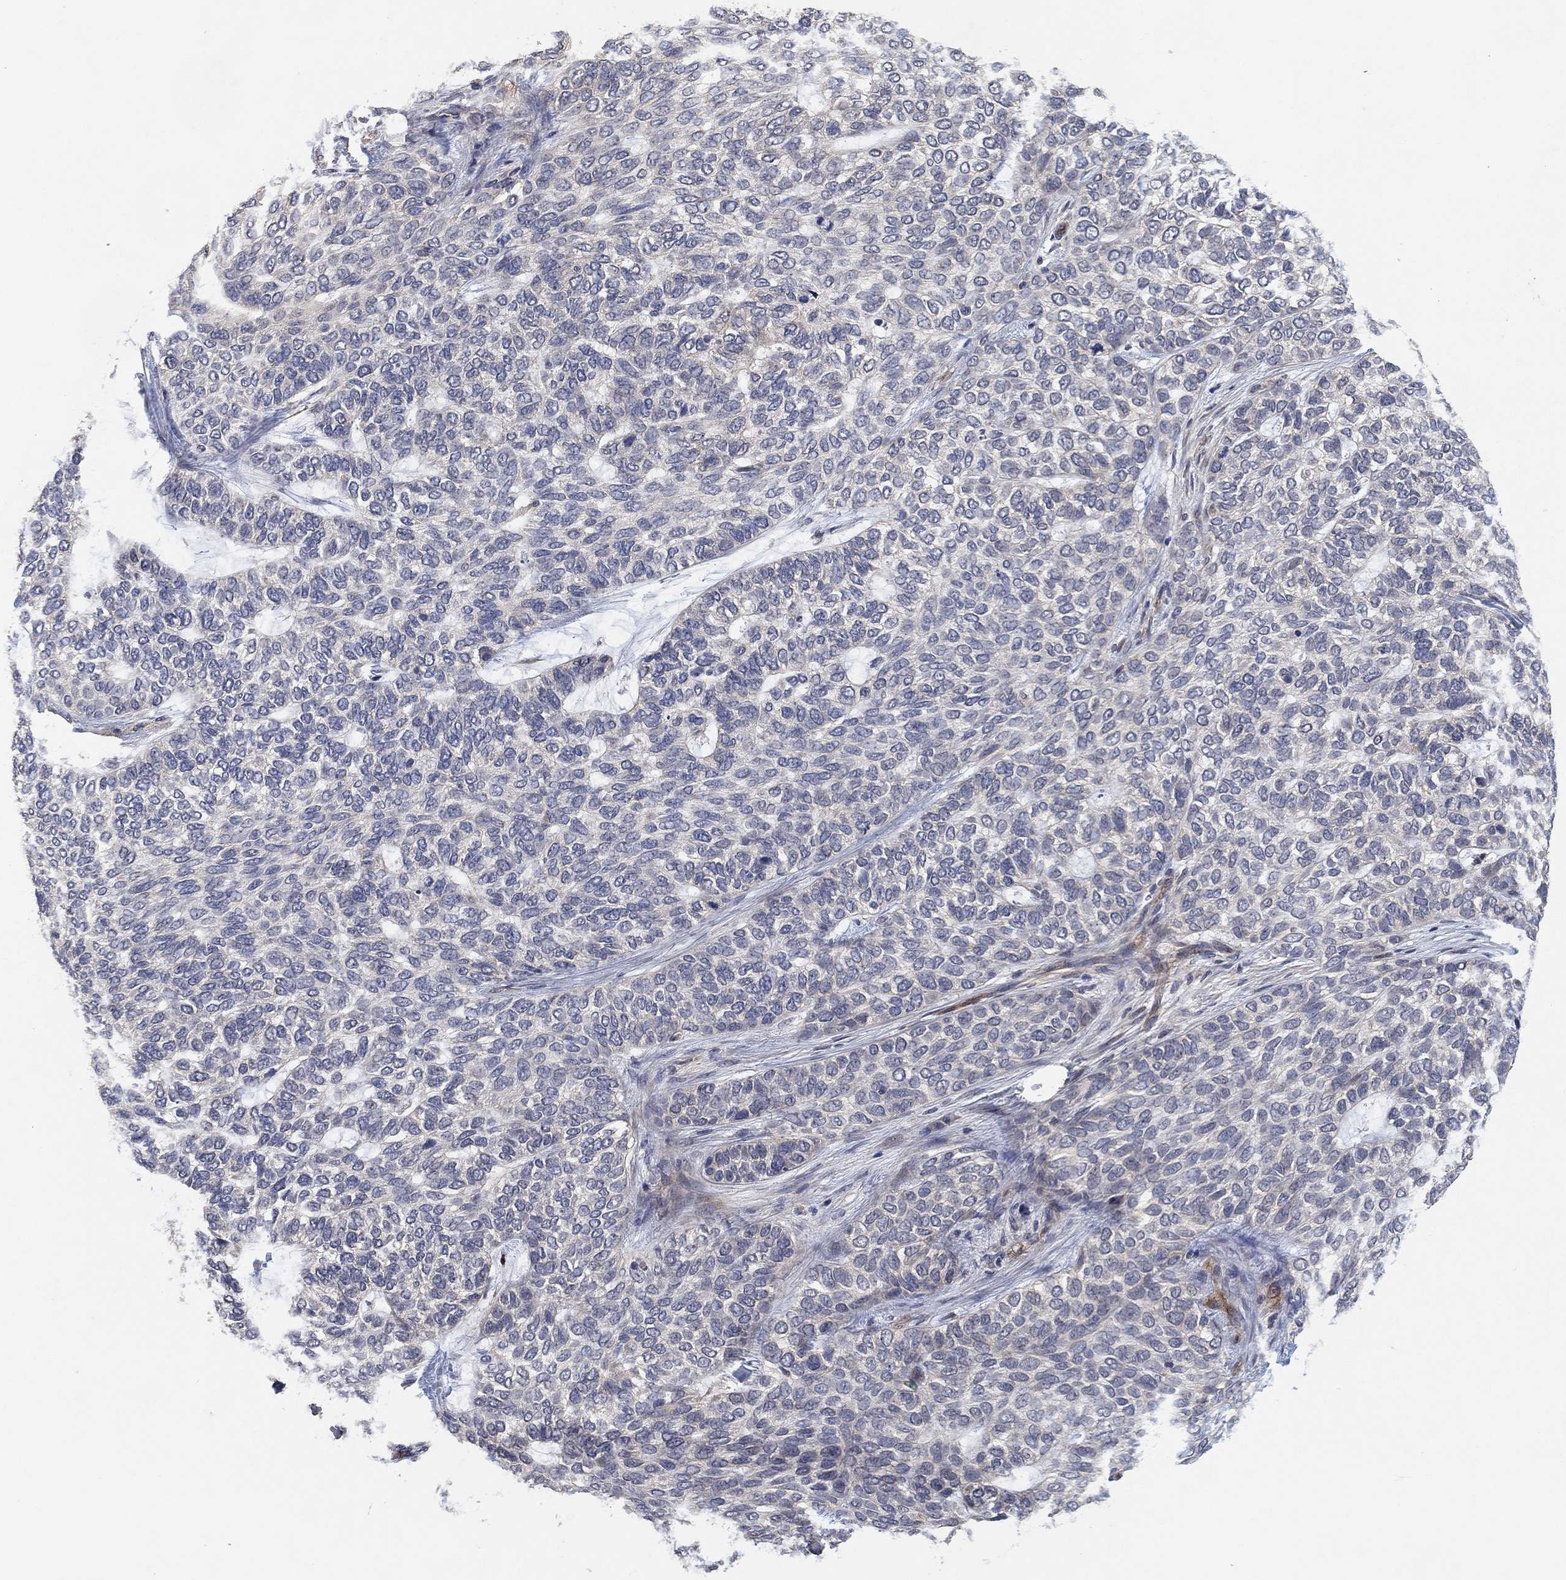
{"staining": {"intensity": "negative", "quantity": "none", "location": "none"}, "tissue": "skin cancer", "cell_type": "Tumor cells", "image_type": "cancer", "snomed": [{"axis": "morphology", "description": "Basal cell carcinoma"}, {"axis": "topography", "description": "Skin"}], "caption": "An immunohistochemistry (IHC) histopathology image of skin cancer (basal cell carcinoma) is shown. There is no staining in tumor cells of skin cancer (basal cell carcinoma).", "gene": "MCUR1", "patient": {"sex": "female", "age": 65}}